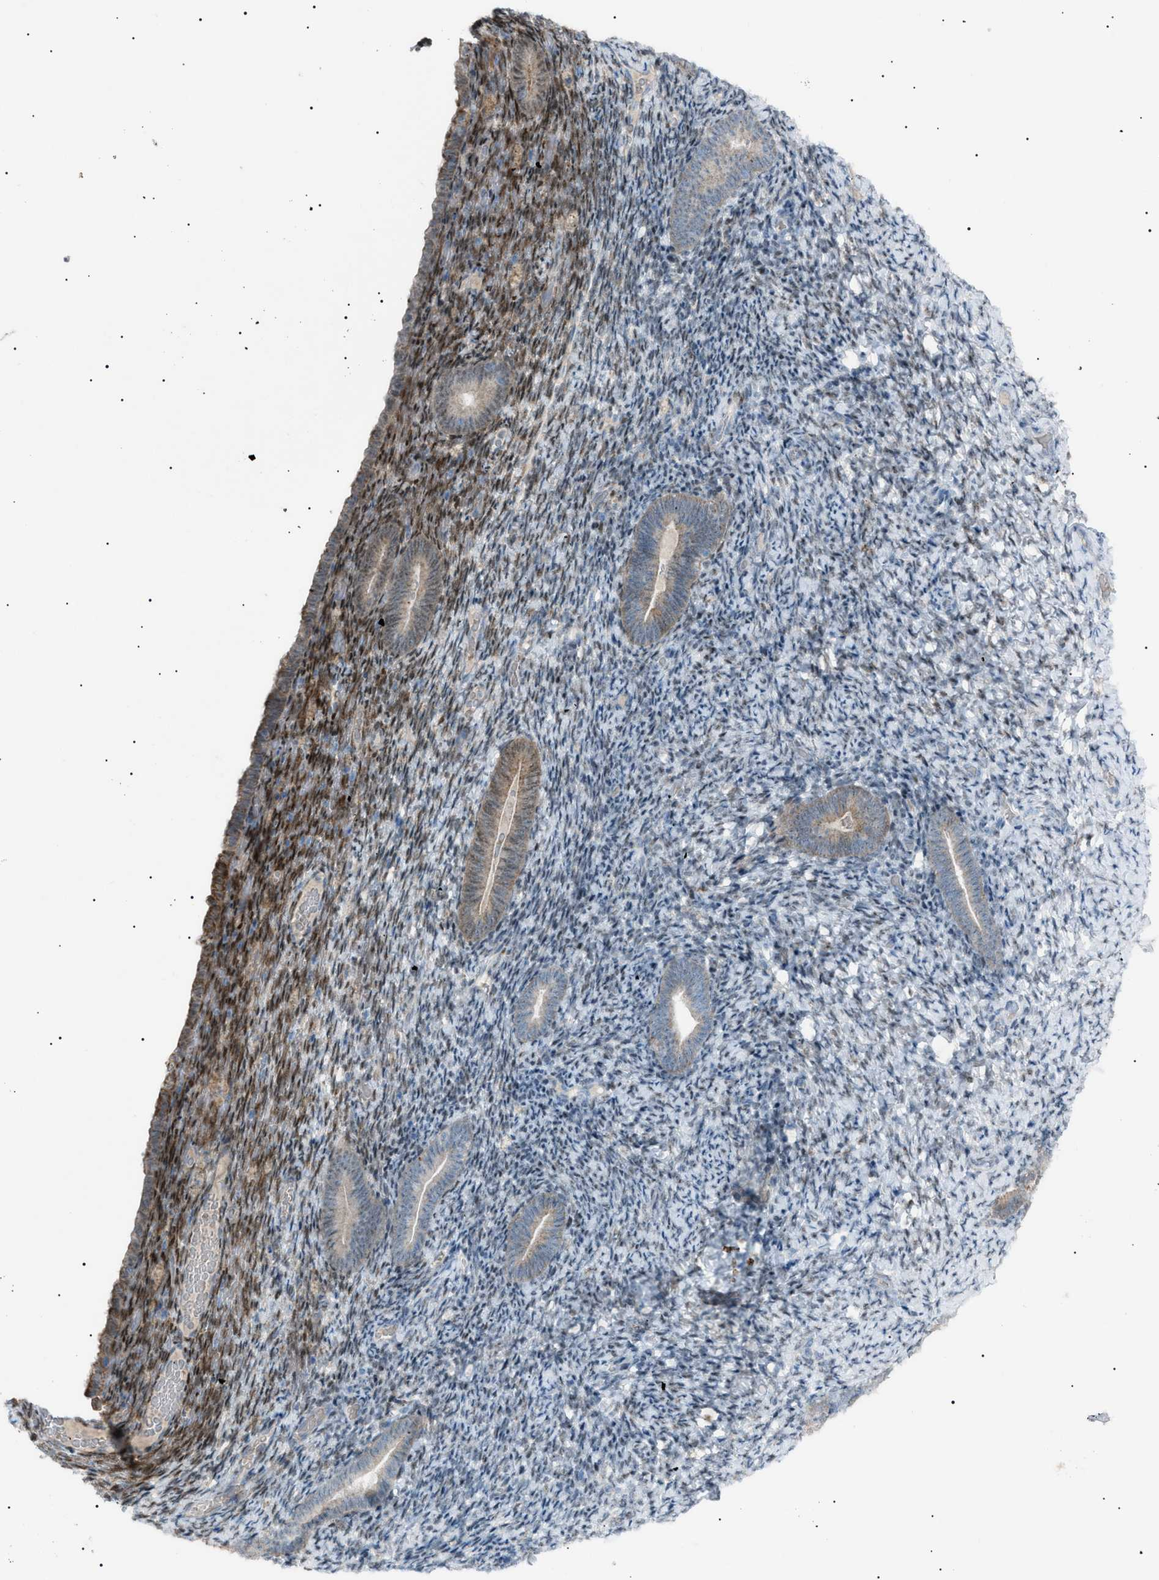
{"staining": {"intensity": "moderate", "quantity": "<25%", "location": "cytoplasmic/membranous"}, "tissue": "endometrium", "cell_type": "Cells in endometrial stroma", "image_type": "normal", "snomed": [{"axis": "morphology", "description": "Normal tissue, NOS"}, {"axis": "topography", "description": "Endometrium"}], "caption": "A brown stain highlights moderate cytoplasmic/membranous expression of a protein in cells in endometrial stroma of benign human endometrium. (IHC, brightfield microscopy, high magnification).", "gene": "ZNF516", "patient": {"sex": "female", "age": 51}}